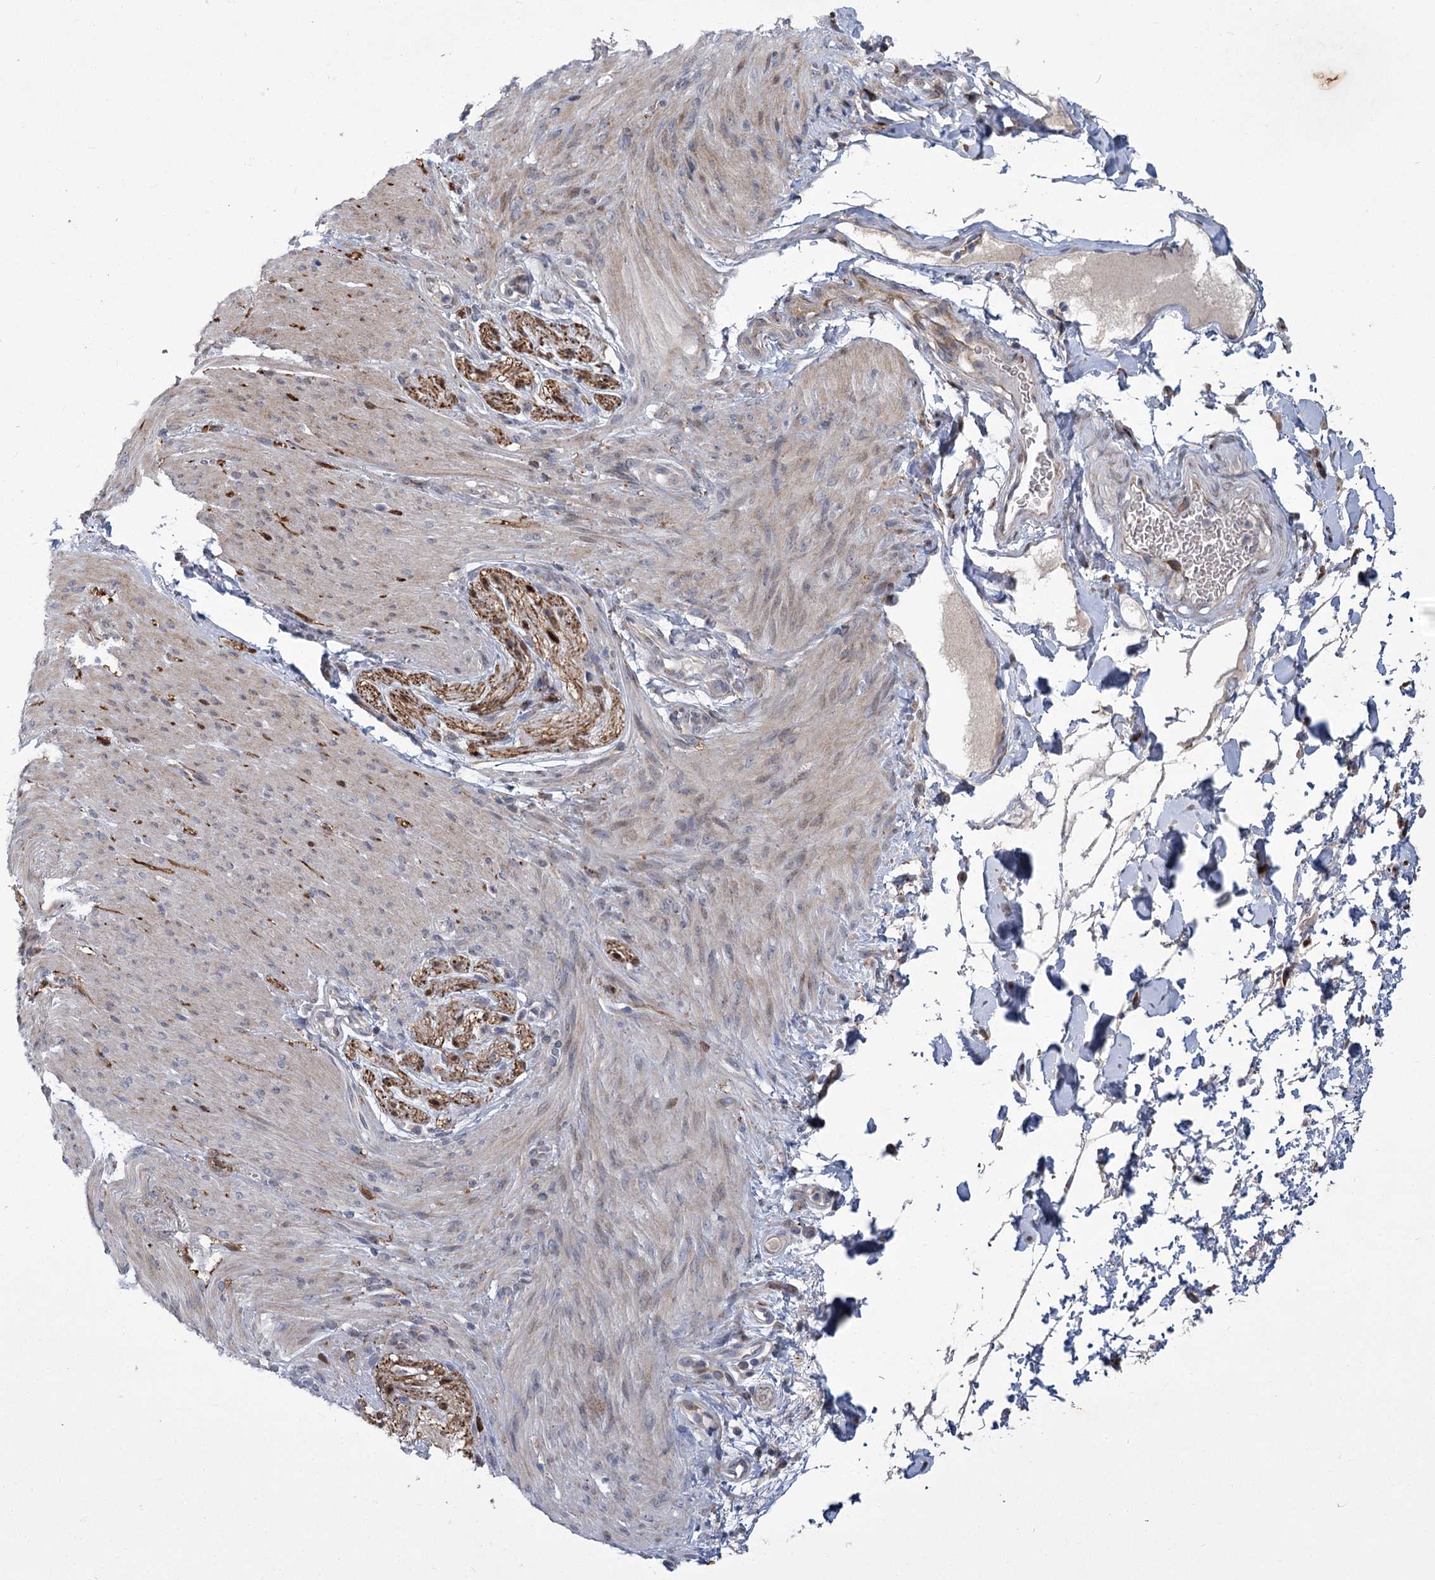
{"staining": {"intensity": "weak", "quantity": "25%-75%", "location": "cytoplasmic/membranous"}, "tissue": "adipose tissue", "cell_type": "Adipocytes", "image_type": "normal", "snomed": [{"axis": "morphology", "description": "Normal tissue, NOS"}, {"axis": "topography", "description": "Colon"}, {"axis": "topography", "description": "Peripheral nerve tissue"}], "caption": "This photomicrograph demonstrates normal adipose tissue stained with immunohistochemistry (IHC) to label a protein in brown. The cytoplasmic/membranous of adipocytes show weak positivity for the protein. Nuclei are counter-stained blue.", "gene": "GCNT4", "patient": {"sex": "female", "age": 61}}